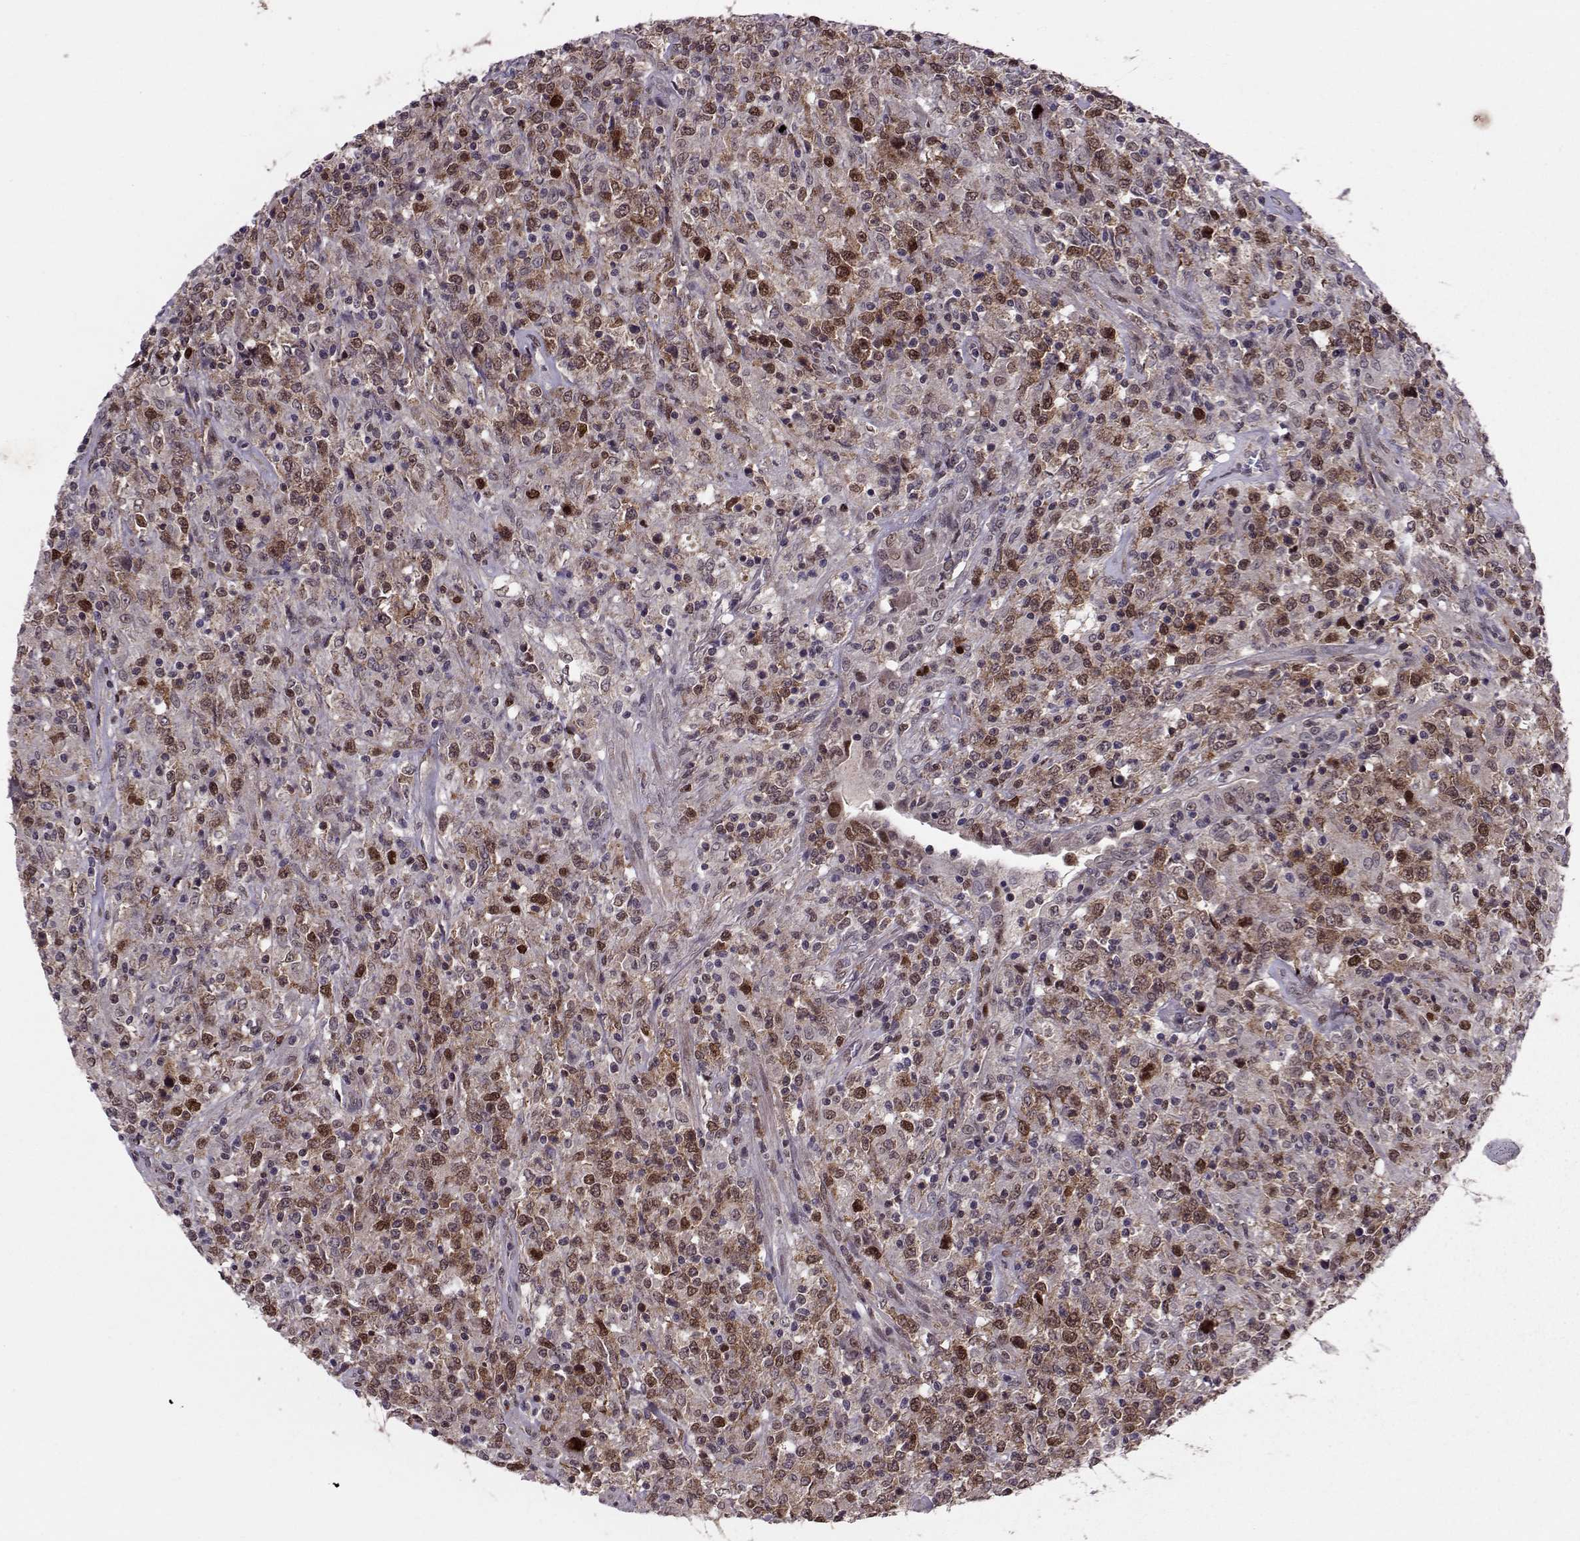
{"staining": {"intensity": "moderate", "quantity": "25%-75%", "location": "nuclear"}, "tissue": "lymphoma", "cell_type": "Tumor cells", "image_type": "cancer", "snomed": [{"axis": "morphology", "description": "Malignant lymphoma, non-Hodgkin's type, High grade"}, {"axis": "topography", "description": "Lung"}], "caption": "Immunohistochemistry (IHC) (DAB) staining of lymphoma exhibits moderate nuclear protein staining in about 25%-75% of tumor cells. Nuclei are stained in blue.", "gene": "CDK4", "patient": {"sex": "male", "age": 79}}